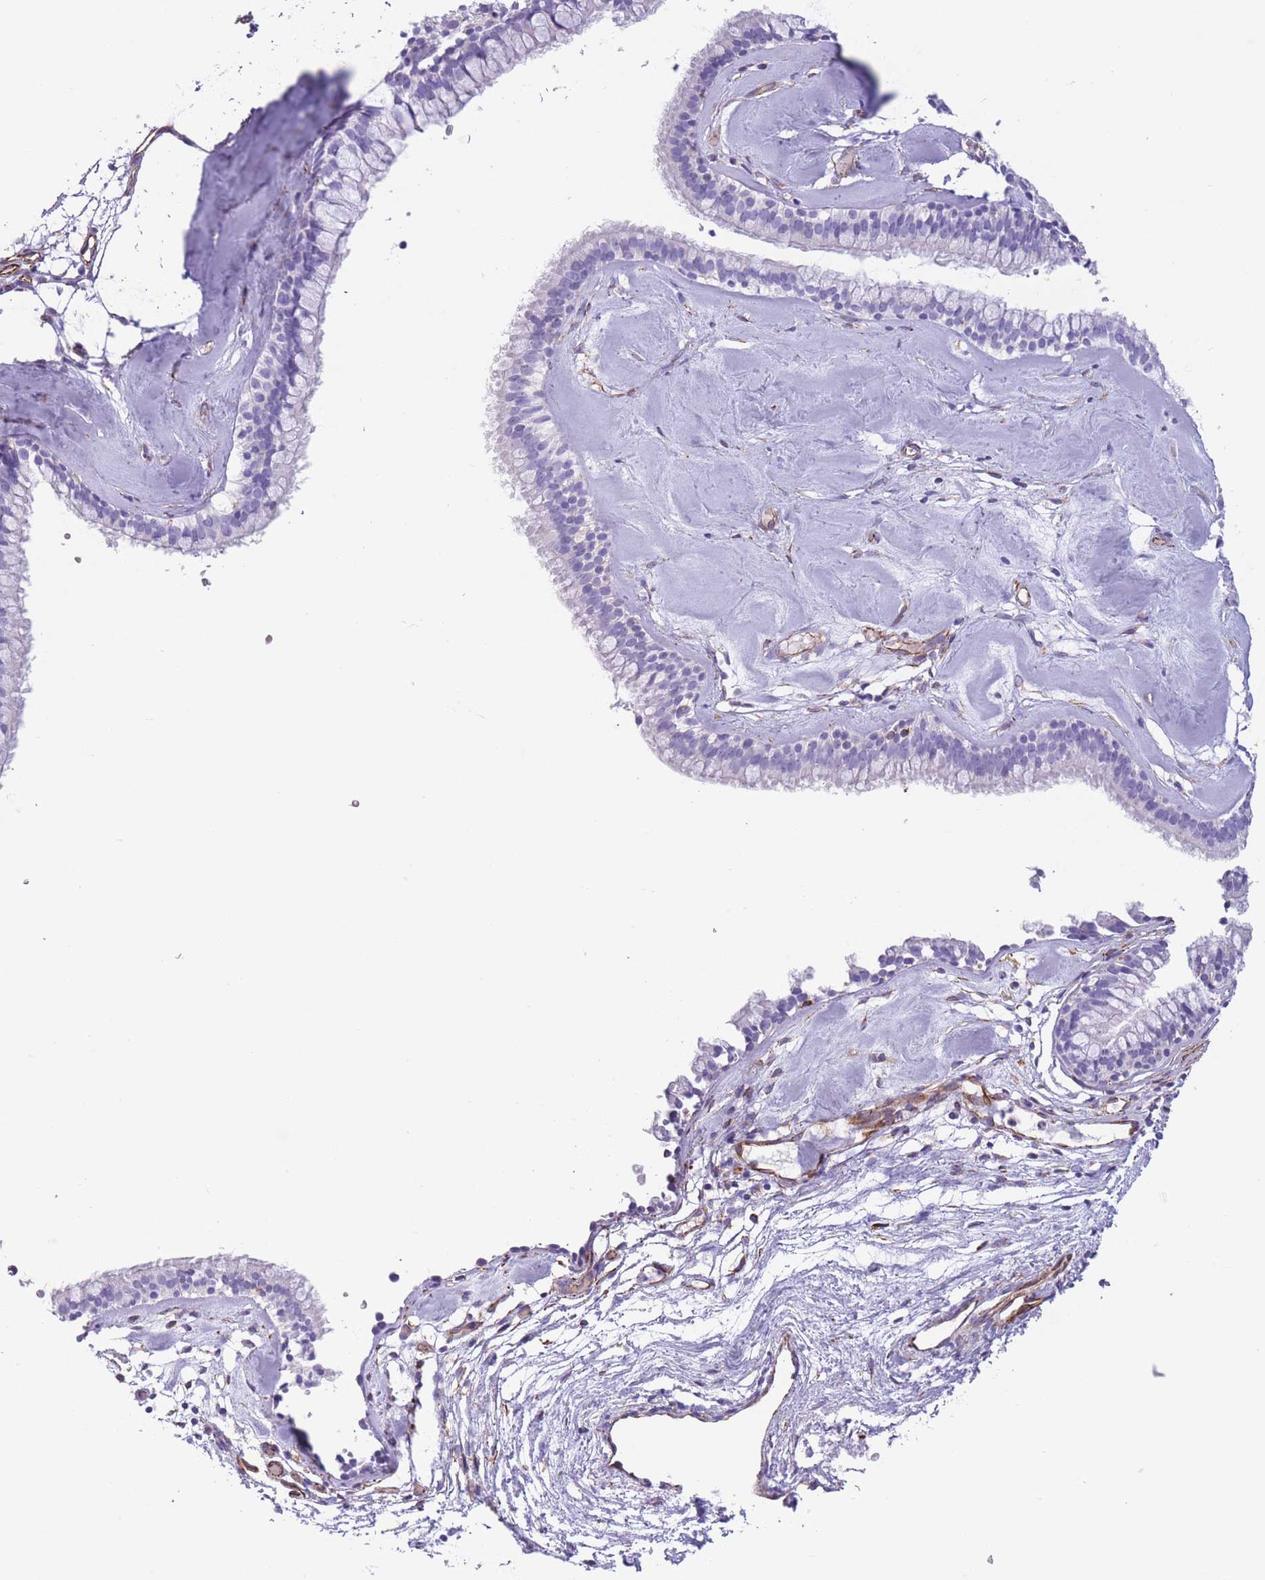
{"staining": {"intensity": "negative", "quantity": "none", "location": "none"}, "tissue": "nasopharynx", "cell_type": "Respiratory epithelial cells", "image_type": "normal", "snomed": [{"axis": "morphology", "description": "Normal tissue, NOS"}, {"axis": "topography", "description": "Nasopharynx"}], "caption": "Respiratory epithelial cells show no significant protein staining in normal nasopharynx.", "gene": "ATP5MF", "patient": {"sex": "male", "age": 65}}